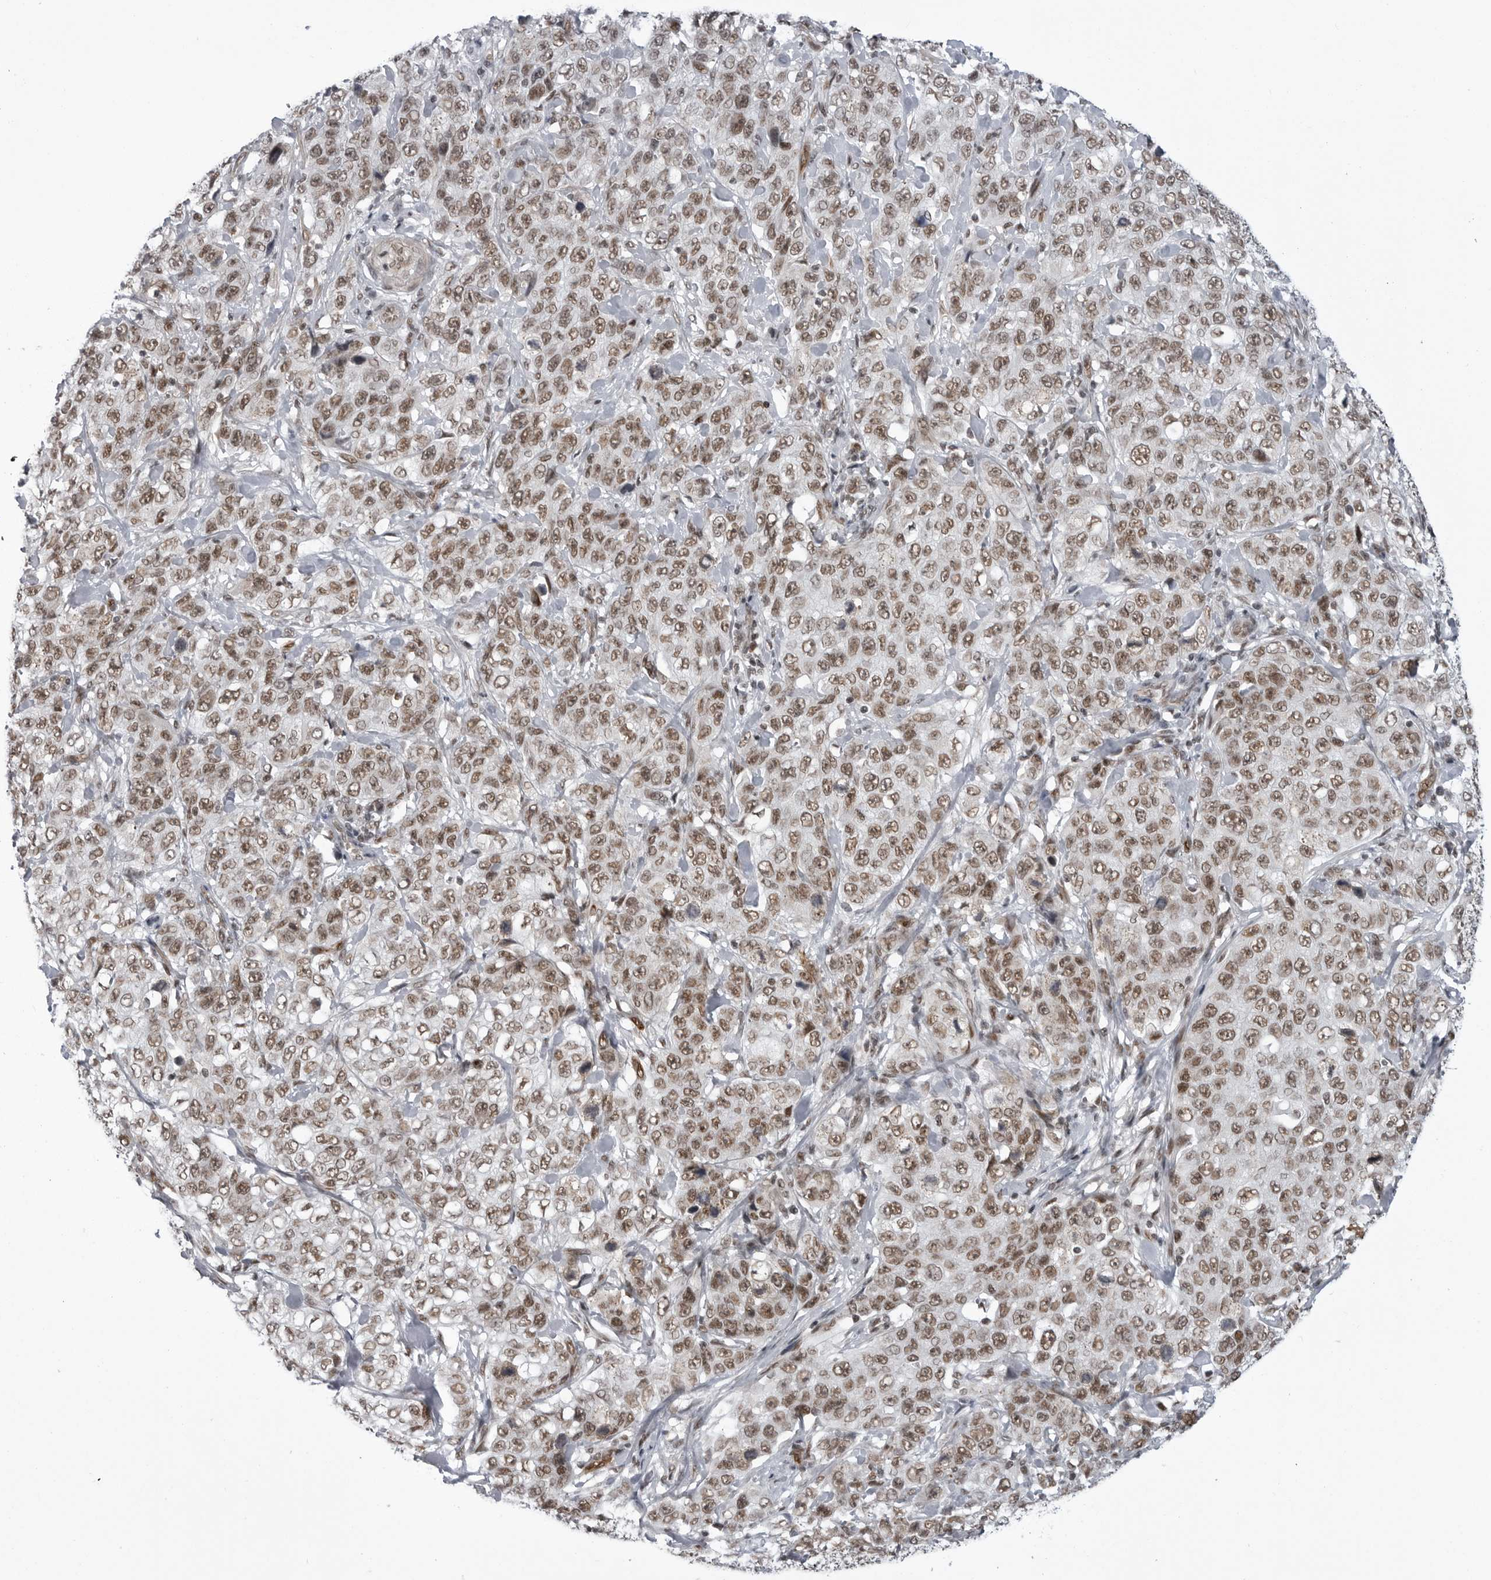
{"staining": {"intensity": "moderate", "quantity": ">75%", "location": "nuclear"}, "tissue": "stomach cancer", "cell_type": "Tumor cells", "image_type": "cancer", "snomed": [{"axis": "morphology", "description": "Adenocarcinoma, NOS"}, {"axis": "topography", "description": "Stomach"}], "caption": "Immunohistochemical staining of human stomach cancer (adenocarcinoma) demonstrates medium levels of moderate nuclear expression in about >75% of tumor cells.", "gene": "RNF26", "patient": {"sex": "male", "age": 48}}